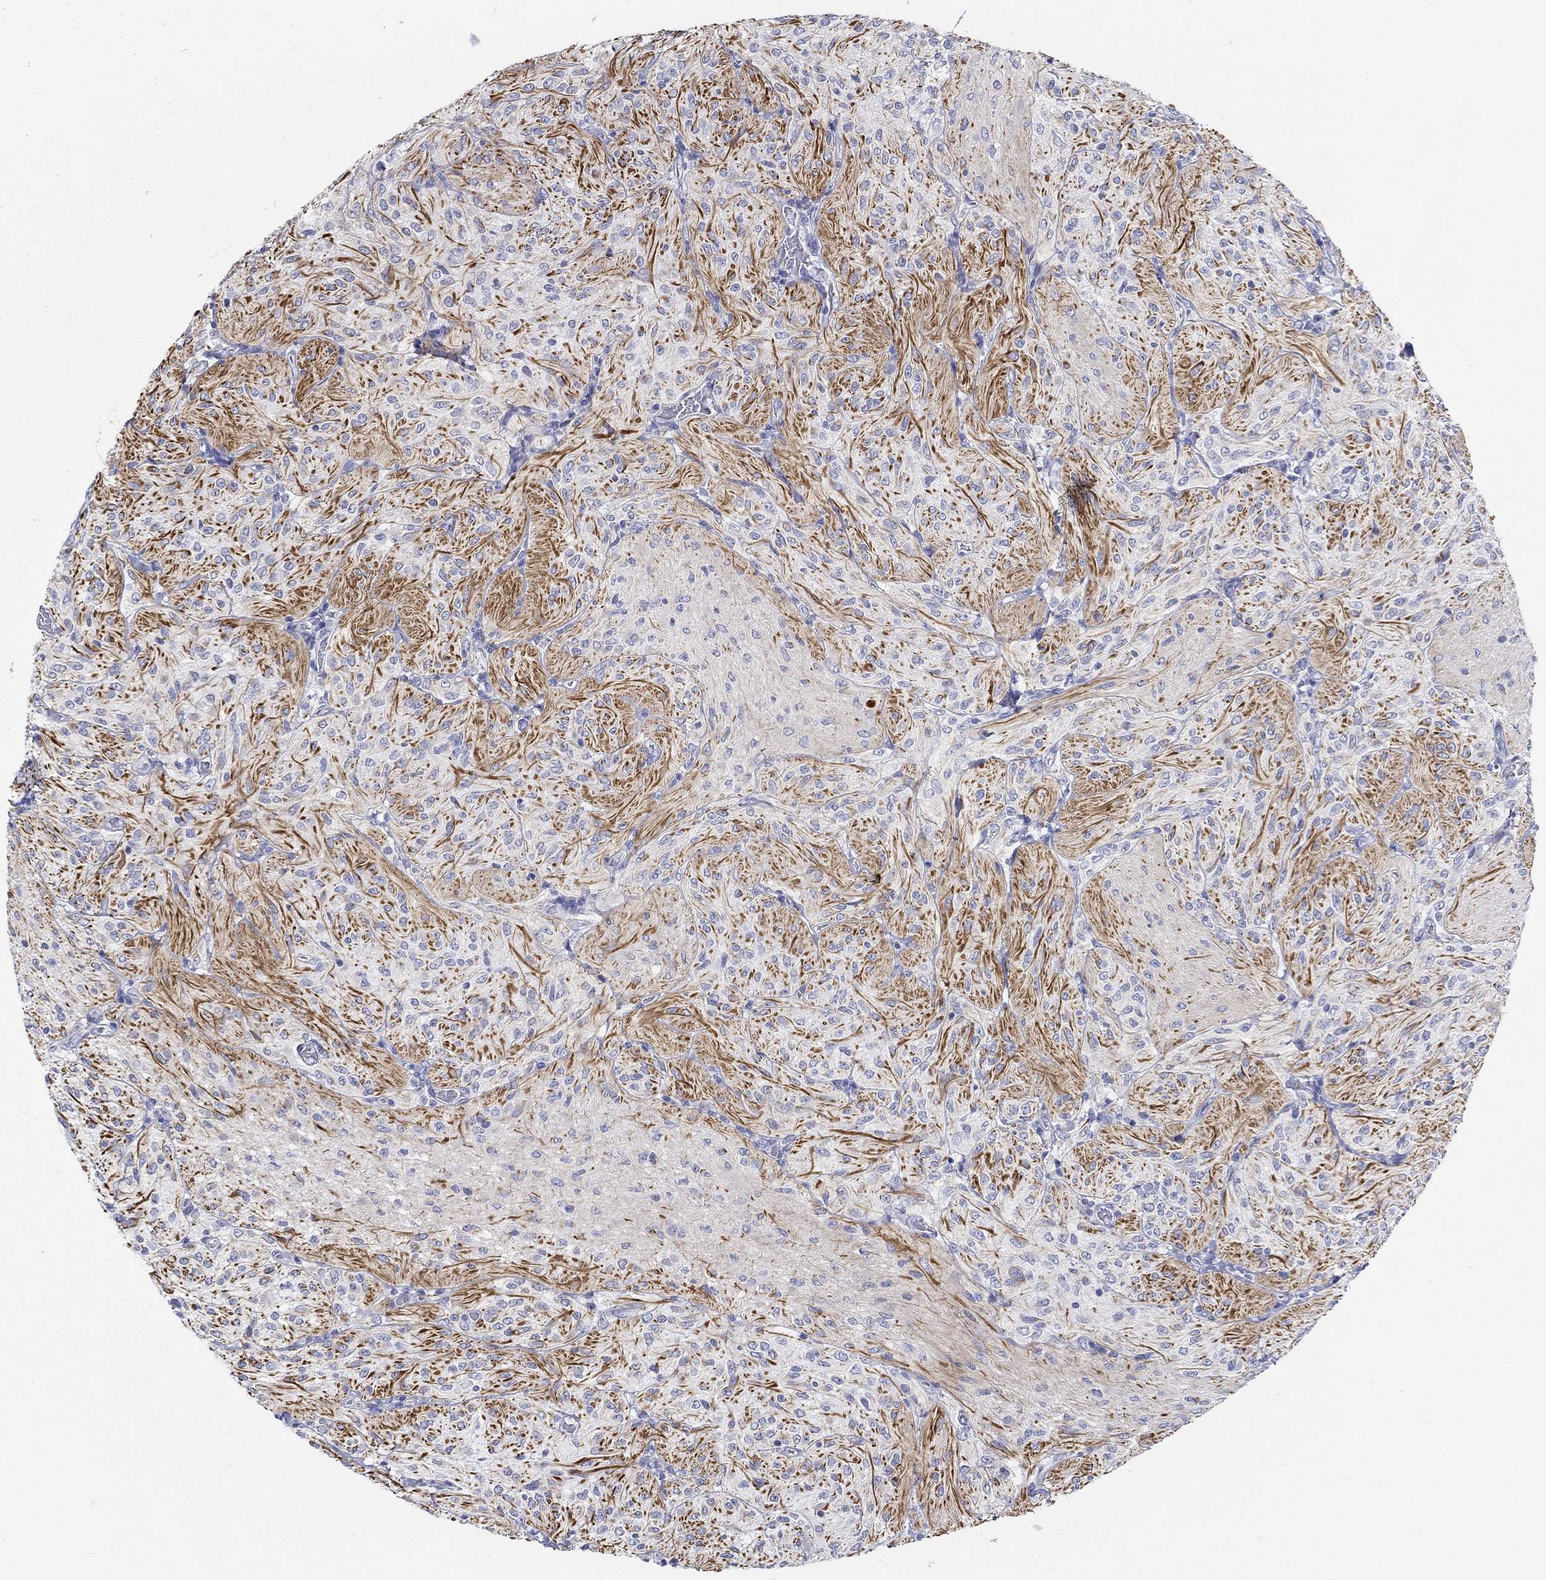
{"staining": {"intensity": "strong", "quantity": "<25%", "location": "cytoplasmic/membranous"}, "tissue": "glioma", "cell_type": "Tumor cells", "image_type": "cancer", "snomed": [{"axis": "morphology", "description": "Glioma, malignant, Low grade"}, {"axis": "topography", "description": "Brain"}], "caption": "Low-grade glioma (malignant) stained with IHC reveals strong cytoplasmic/membranous positivity in approximately <25% of tumor cells.", "gene": "CRYGS", "patient": {"sex": "male", "age": 3}}